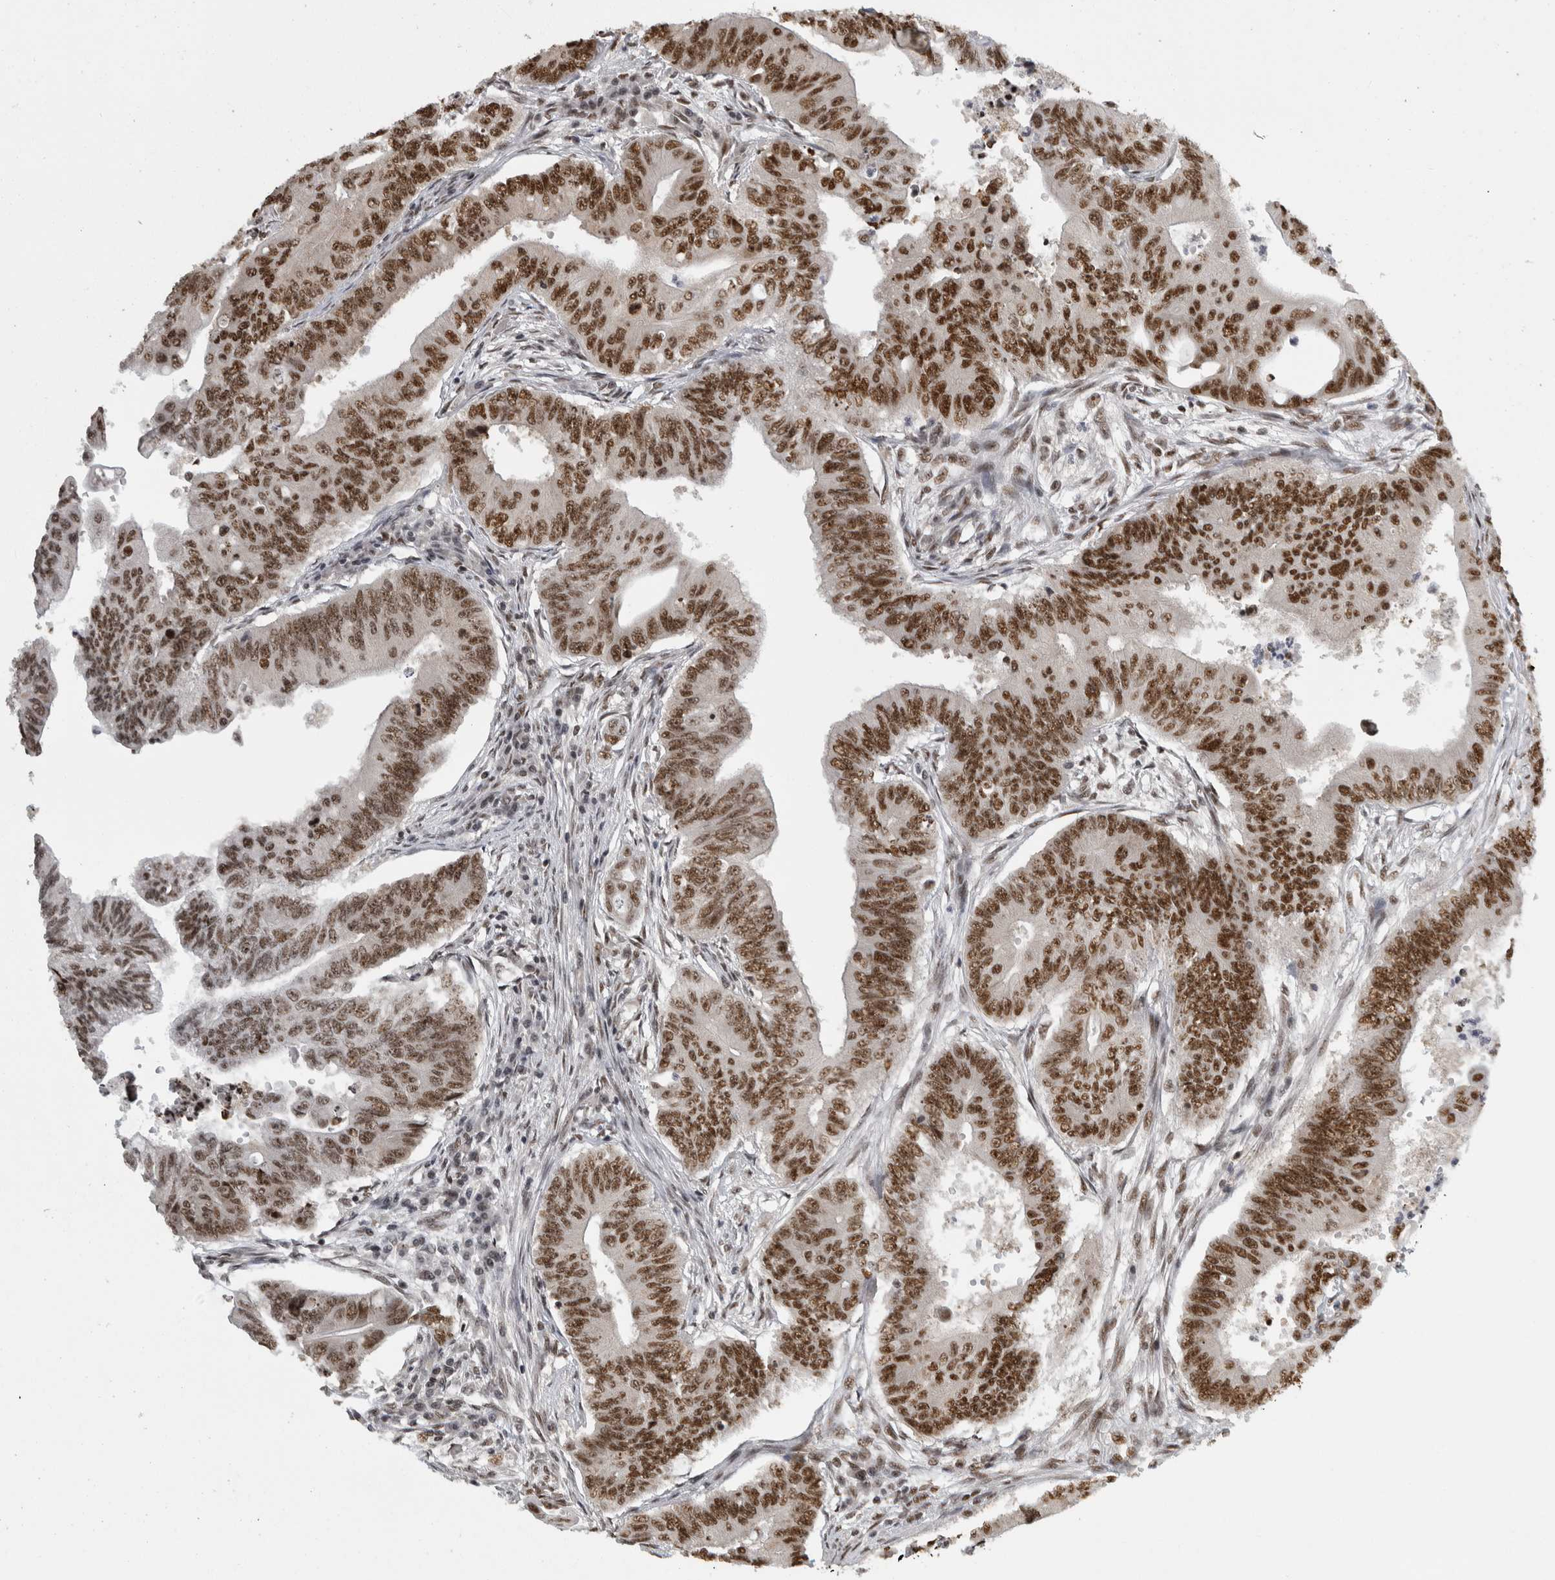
{"staining": {"intensity": "strong", "quantity": ">75%", "location": "nuclear"}, "tissue": "colorectal cancer", "cell_type": "Tumor cells", "image_type": "cancer", "snomed": [{"axis": "morphology", "description": "Adenoma, NOS"}, {"axis": "morphology", "description": "Adenocarcinoma, NOS"}, {"axis": "topography", "description": "Colon"}], "caption": "Immunohistochemical staining of human colorectal adenocarcinoma reveals high levels of strong nuclear protein positivity in about >75% of tumor cells.", "gene": "ZSCAN2", "patient": {"sex": "male", "age": 79}}